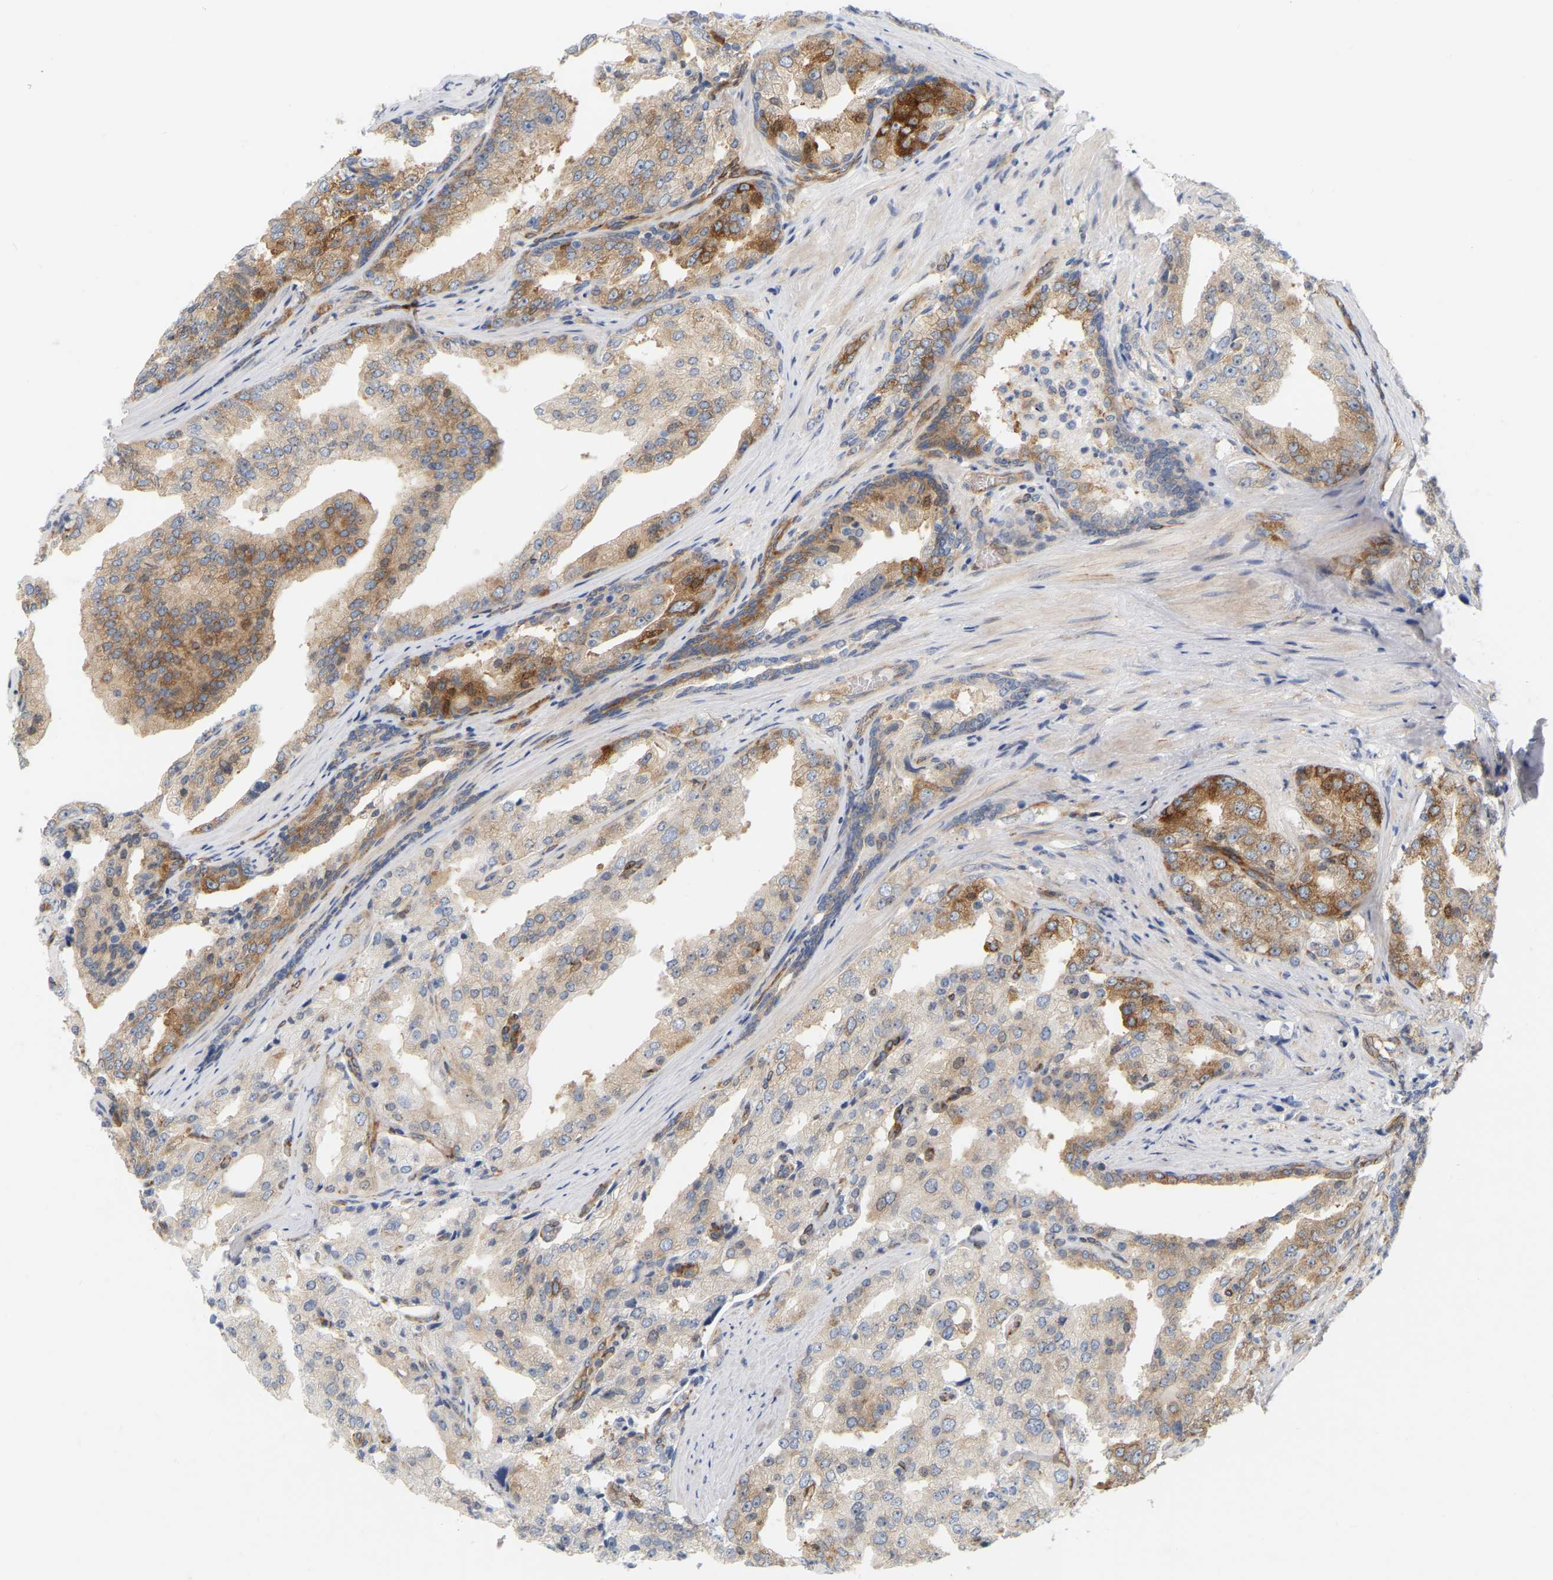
{"staining": {"intensity": "strong", "quantity": "<25%", "location": "cytoplasmic/membranous"}, "tissue": "prostate cancer", "cell_type": "Tumor cells", "image_type": "cancer", "snomed": [{"axis": "morphology", "description": "Adenocarcinoma, High grade"}, {"axis": "topography", "description": "Prostate"}], "caption": "Prostate cancer was stained to show a protein in brown. There is medium levels of strong cytoplasmic/membranous positivity in approximately <25% of tumor cells. The staining was performed using DAB (3,3'-diaminobenzidine), with brown indicating positive protein expression. Nuclei are stained blue with hematoxylin.", "gene": "RAPH1", "patient": {"sex": "male", "age": 50}}